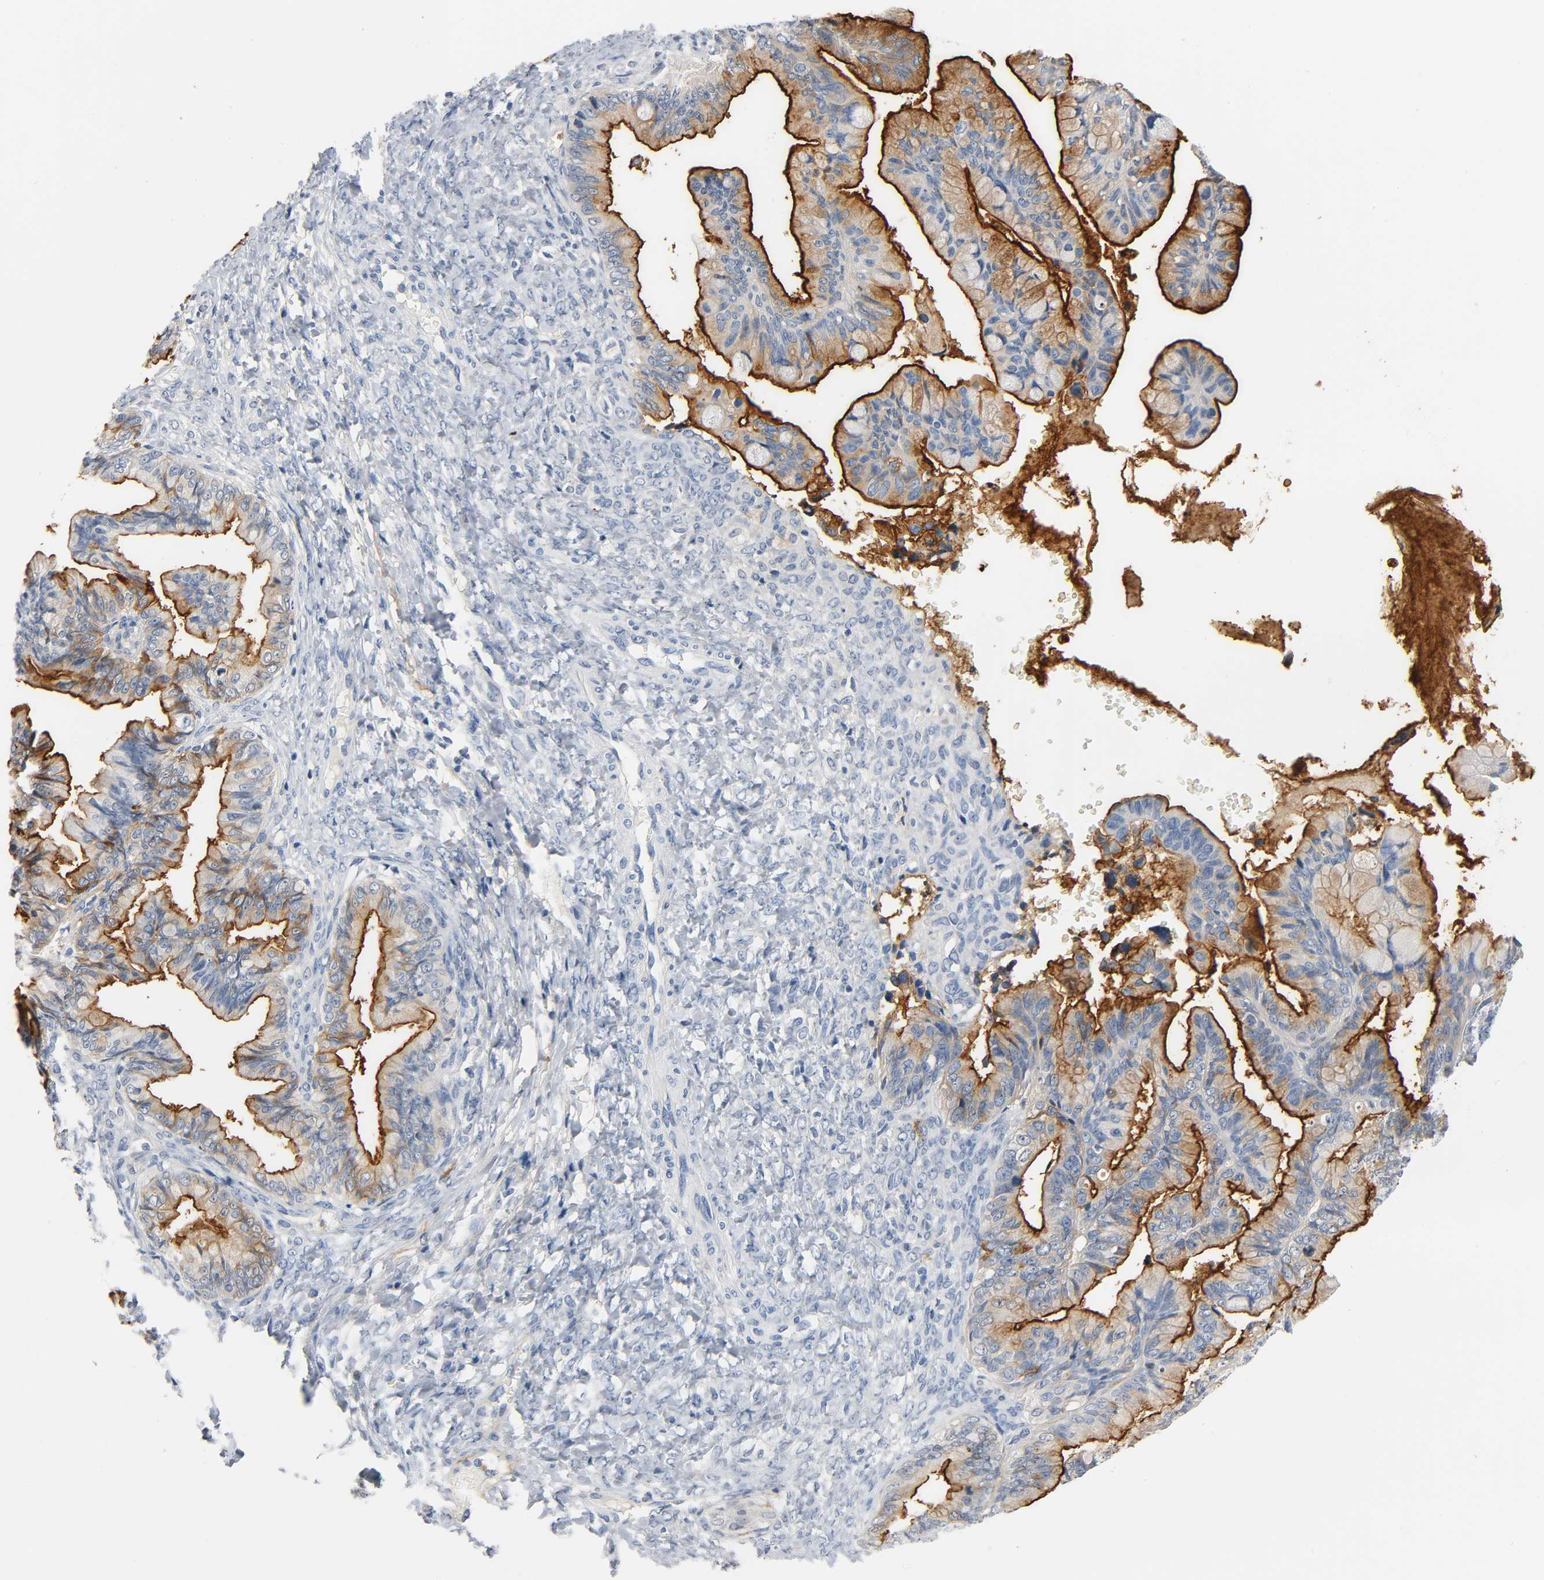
{"staining": {"intensity": "strong", "quantity": "25%-75%", "location": "cytoplasmic/membranous"}, "tissue": "ovarian cancer", "cell_type": "Tumor cells", "image_type": "cancer", "snomed": [{"axis": "morphology", "description": "Cystadenocarcinoma, mucinous, NOS"}, {"axis": "topography", "description": "Ovary"}], "caption": "Immunohistochemistry (IHC) (DAB (3,3'-diaminobenzidine)) staining of ovarian mucinous cystadenocarcinoma reveals strong cytoplasmic/membranous protein positivity in approximately 25%-75% of tumor cells. Using DAB (3,3'-diaminobenzidine) (brown) and hematoxylin (blue) stains, captured at high magnification using brightfield microscopy.", "gene": "ANPEP", "patient": {"sex": "female", "age": 36}}